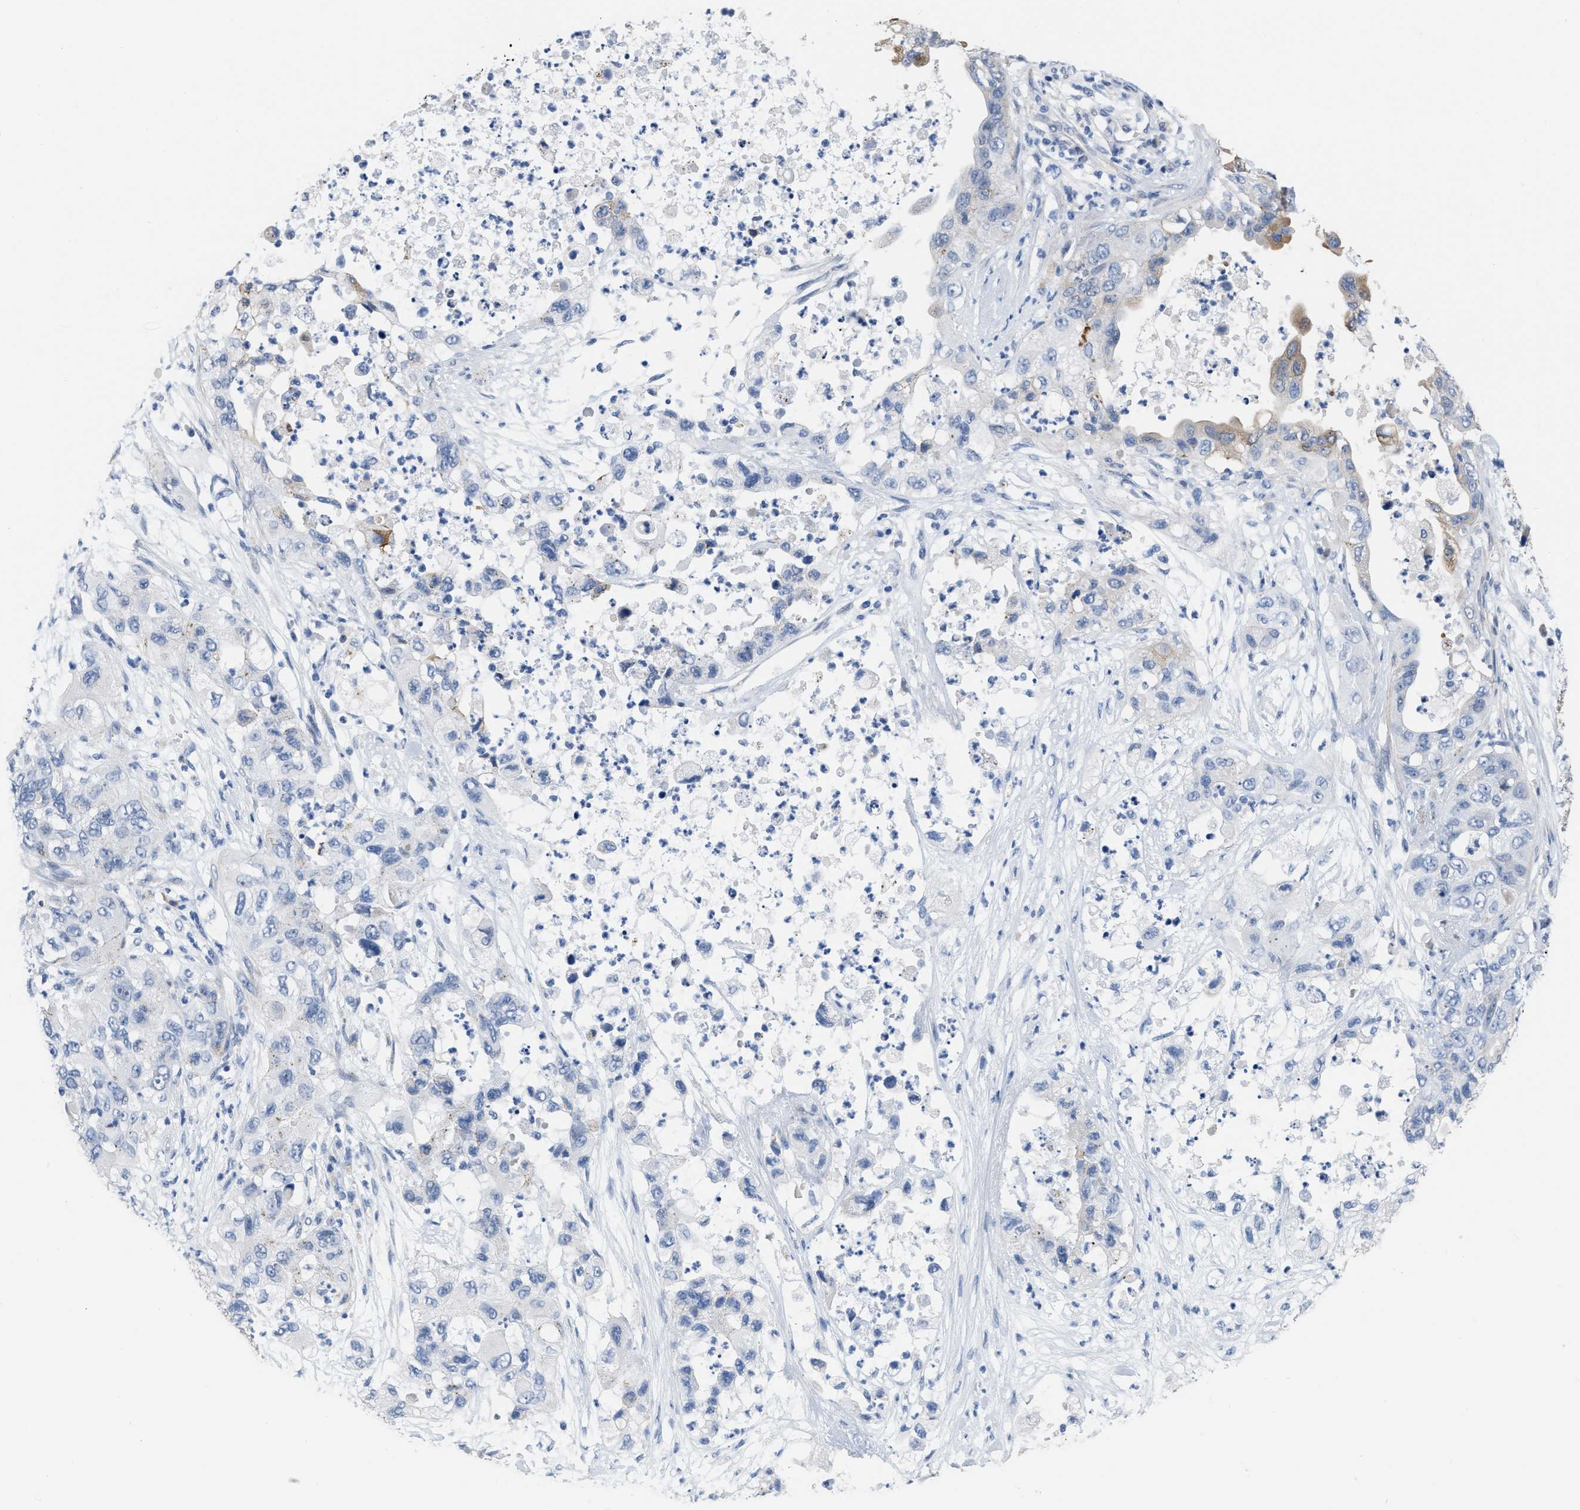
{"staining": {"intensity": "weak", "quantity": "<25%", "location": "cytoplasmic/membranous"}, "tissue": "pancreatic cancer", "cell_type": "Tumor cells", "image_type": "cancer", "snomed": [{"axis": "morphology", "description": "Adenocarcinoma, NOS"}, {"axis": "topography", "description": "Pancreas"}], "caption": "Tumor cells are negative for protein expression in human pancreatic cancer (adenocarcinoma).", "gene": "CRYM", "patient": {"sex": "female", "age": 78}}